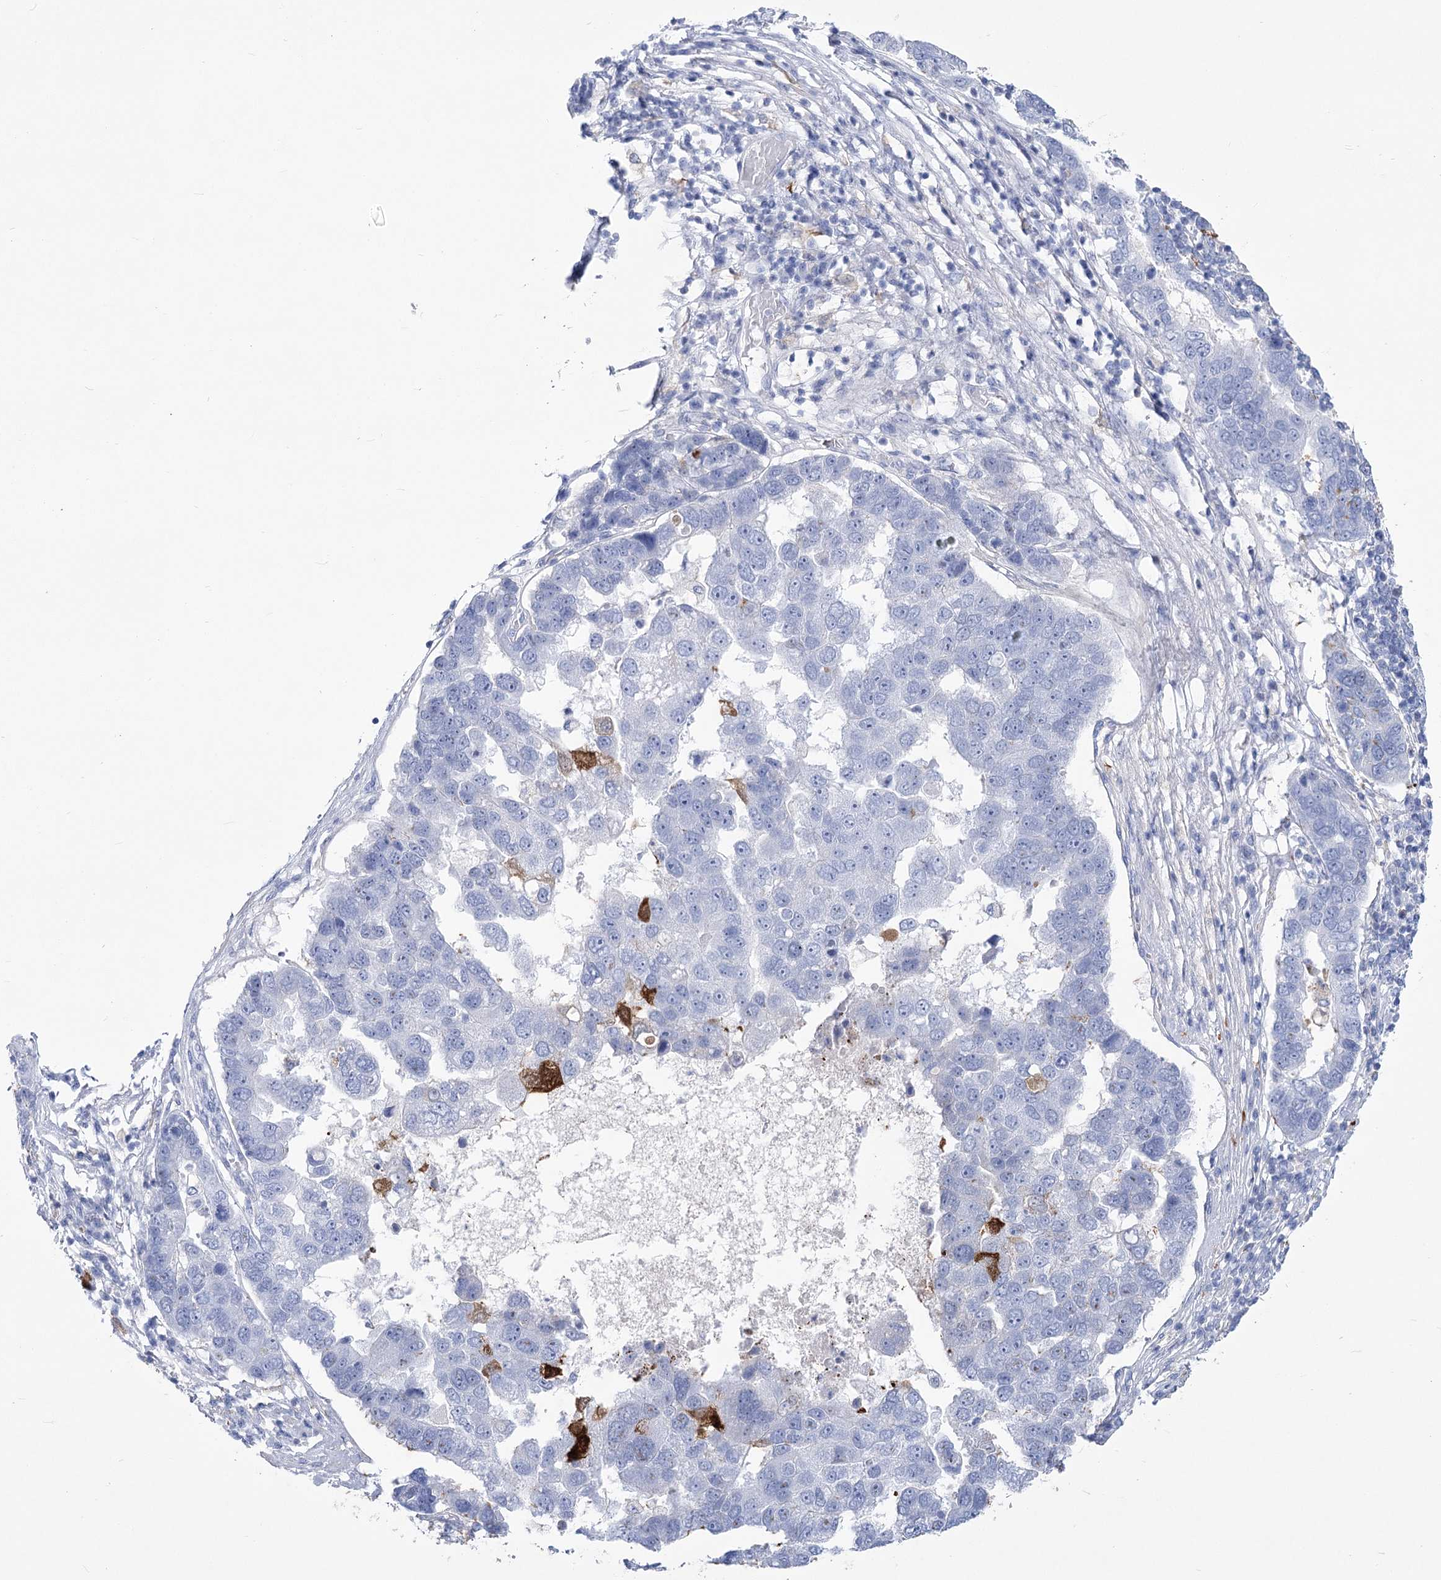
{"staining": {"intensity": "negative", "quantity": "none", "location": "none"}, "tissue": "pancreatic cancer", "cell_type": "Tumor cells", "image_type": "cancer", "snomed": [{"axis": "morphology", "description": "Adenocarcinoma, NOS"}, {"axis": "topography", "description": "Pancreas"}], "caption": "Protein analysis of pancreatic cancer (adenocarcinoma) displays no significant staining in tumor cells. The staining was performed using DAB (3,3'-diaminobenzidine) to visualize the protein expression in brown, while the nuclei were stained in blue with hematoxylin (Magnification: 20x).", "gene": "PCDHA1", "patient": {"sex": "female", "age": 61}}